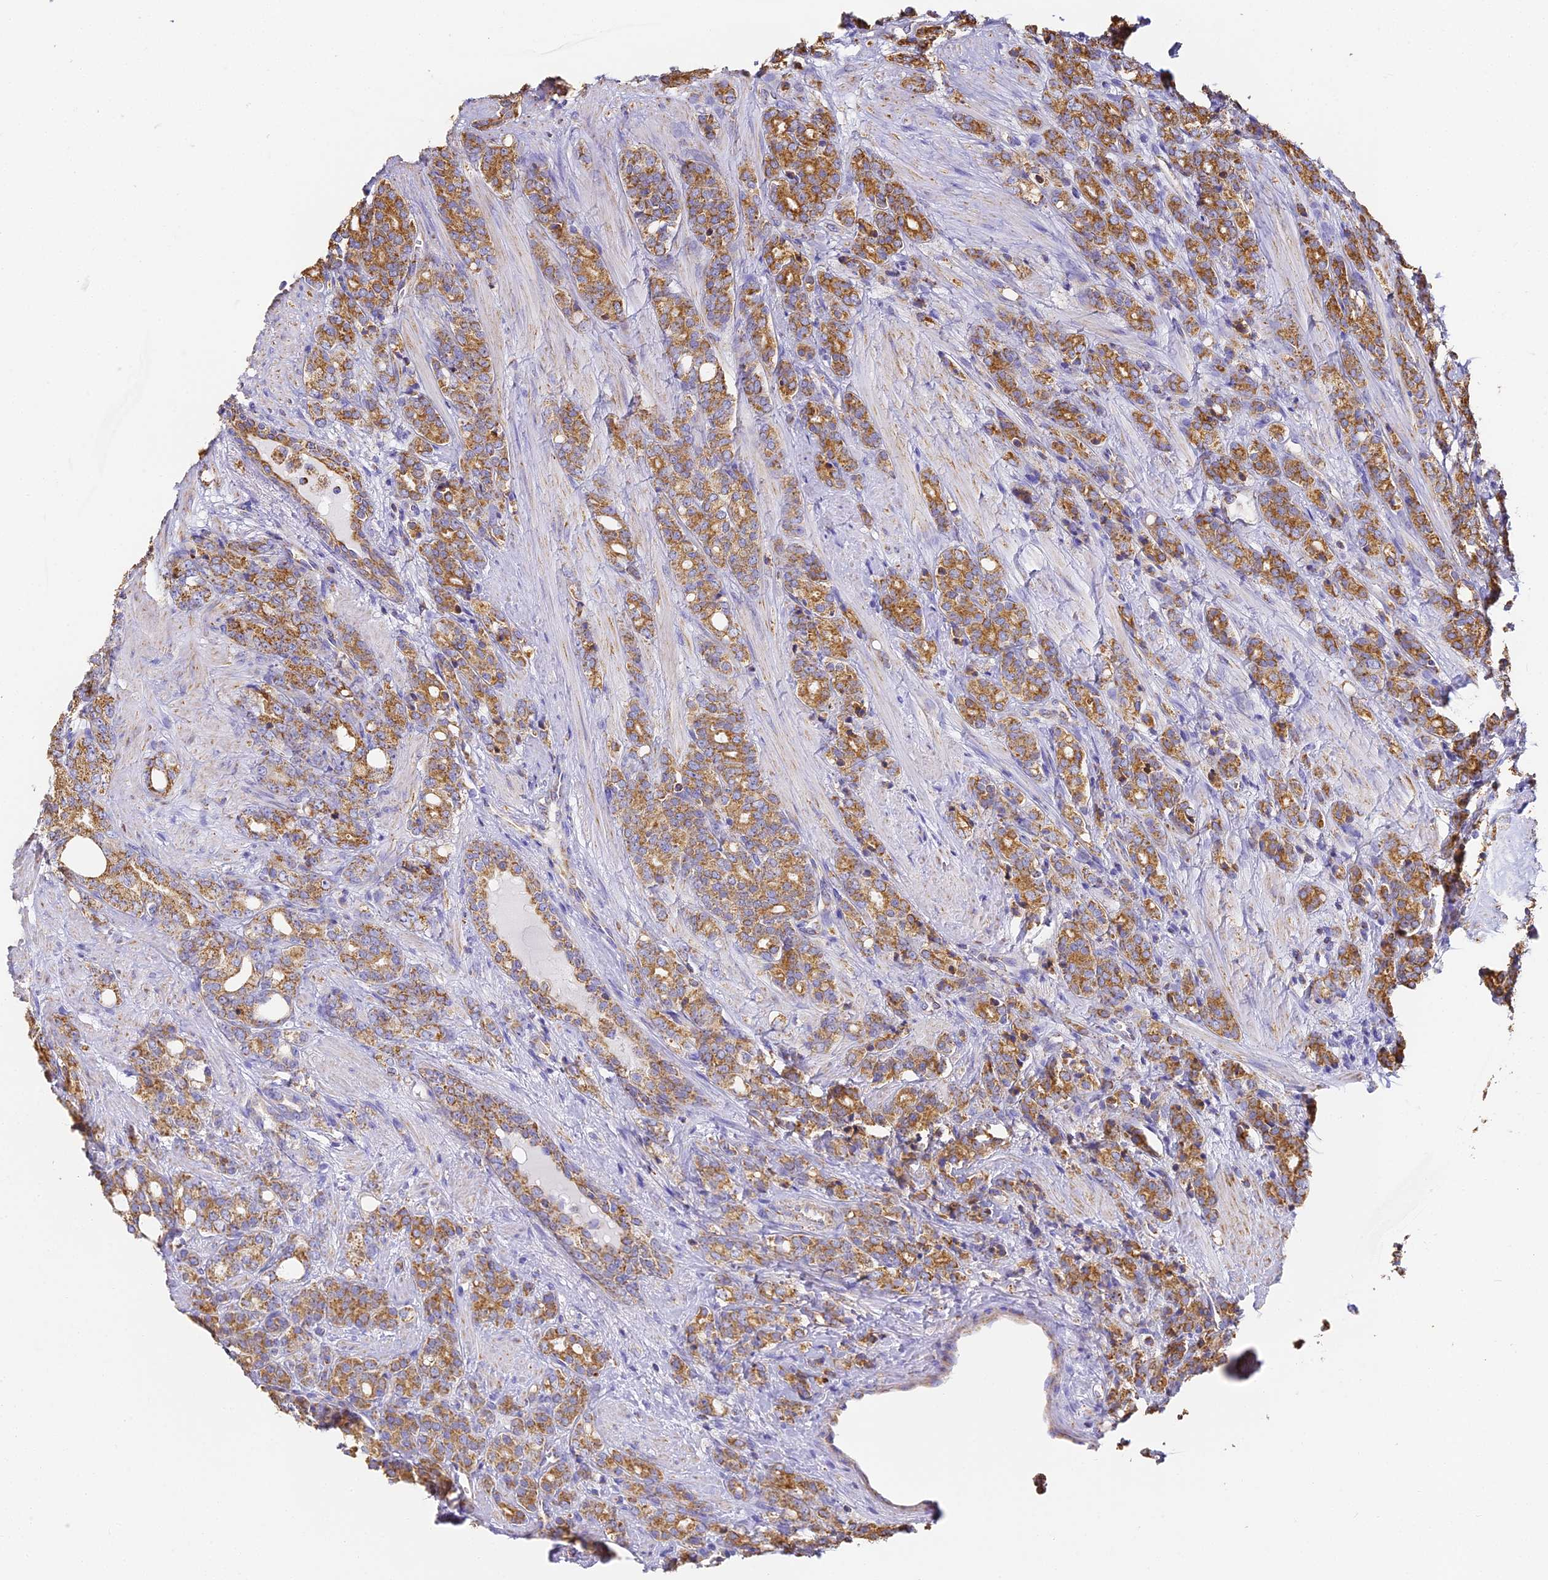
{"staining": {"intensity": "moderate", "quantity": ">75%", "location": "cytoplasmic/membranous"}, "tissue": "prostate cancer", "cell_type": "Tumor cells", "image_type": "cancer", "snomed": [{"axis": "morphology", "description": "Adenocarcinoma, High grade"}, {"axis": "topography", "description": "Prostate"}], "caption": "Moderate cytoplasmic/membranous expression for a protein is identified in about >75% of tumor cells of prostate adenocarcinoma (high-grade) using immunohistochemistry.", "gene": "COX6C", "patient": {"sex": "male", "age": 62}}